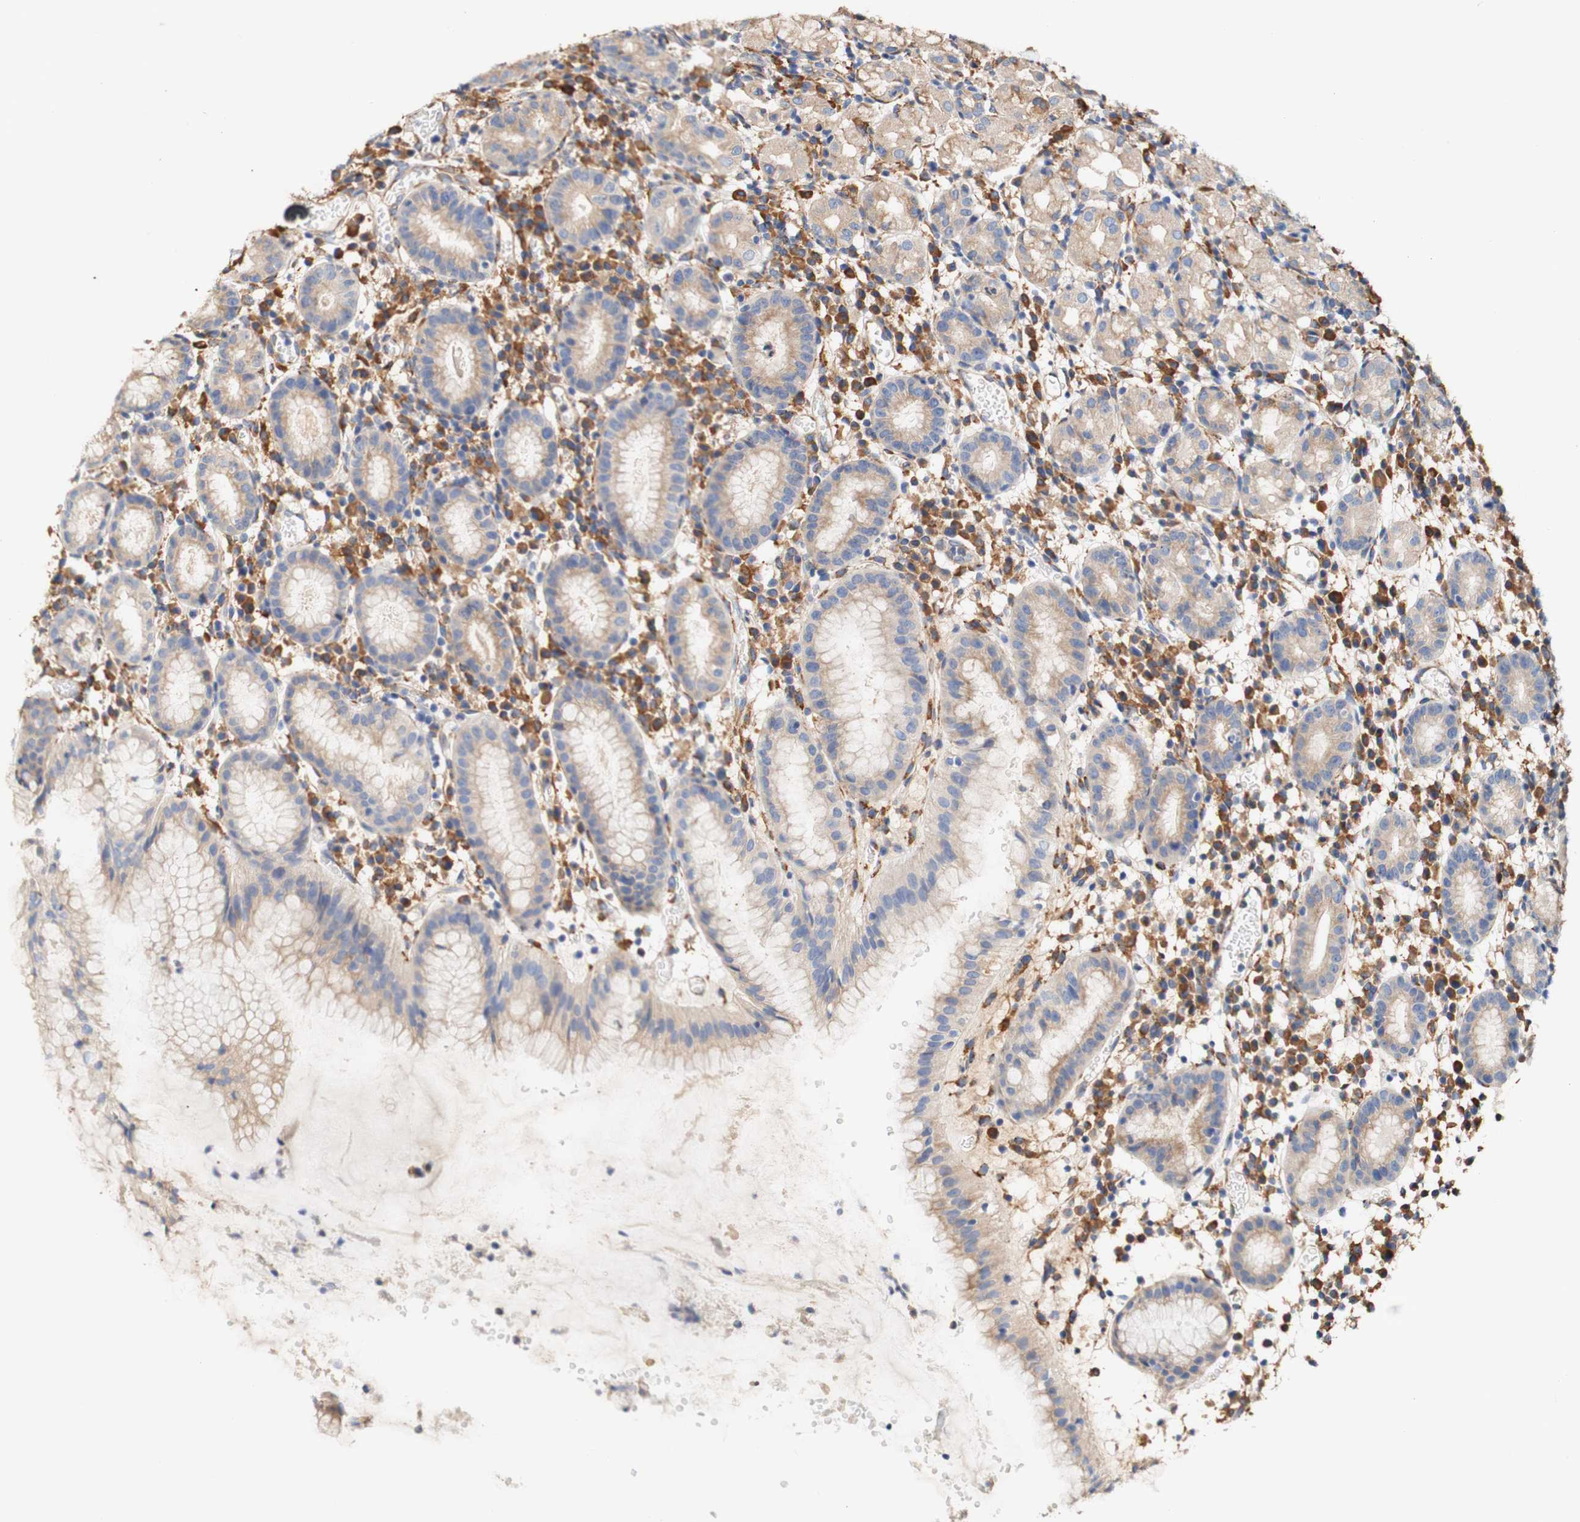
{"staining": {"intensity": "moderate", "quantity": ">75%", "location": "cytoplasmic/membranous"}, "tissue": "stomach", "cell_type": "Glandular cells", "image_type": "normal", "snomed": [{"axis": "morphology", "description": "Normal tissue, NOS"}, {"axis": "topography", "description": "Stomach"}, {"axis": "topography", "description": "Stomach, lower"}], "caption": "High-power microscopy captured an immunohistochemistry (IHC) micrograph of normal stomach, revealing moderate cytoplasmic/membranous expression in about >75% of glandular cells.", "gene": "EIF2AK4", "patient": {"sex": "female", "age": 75}}